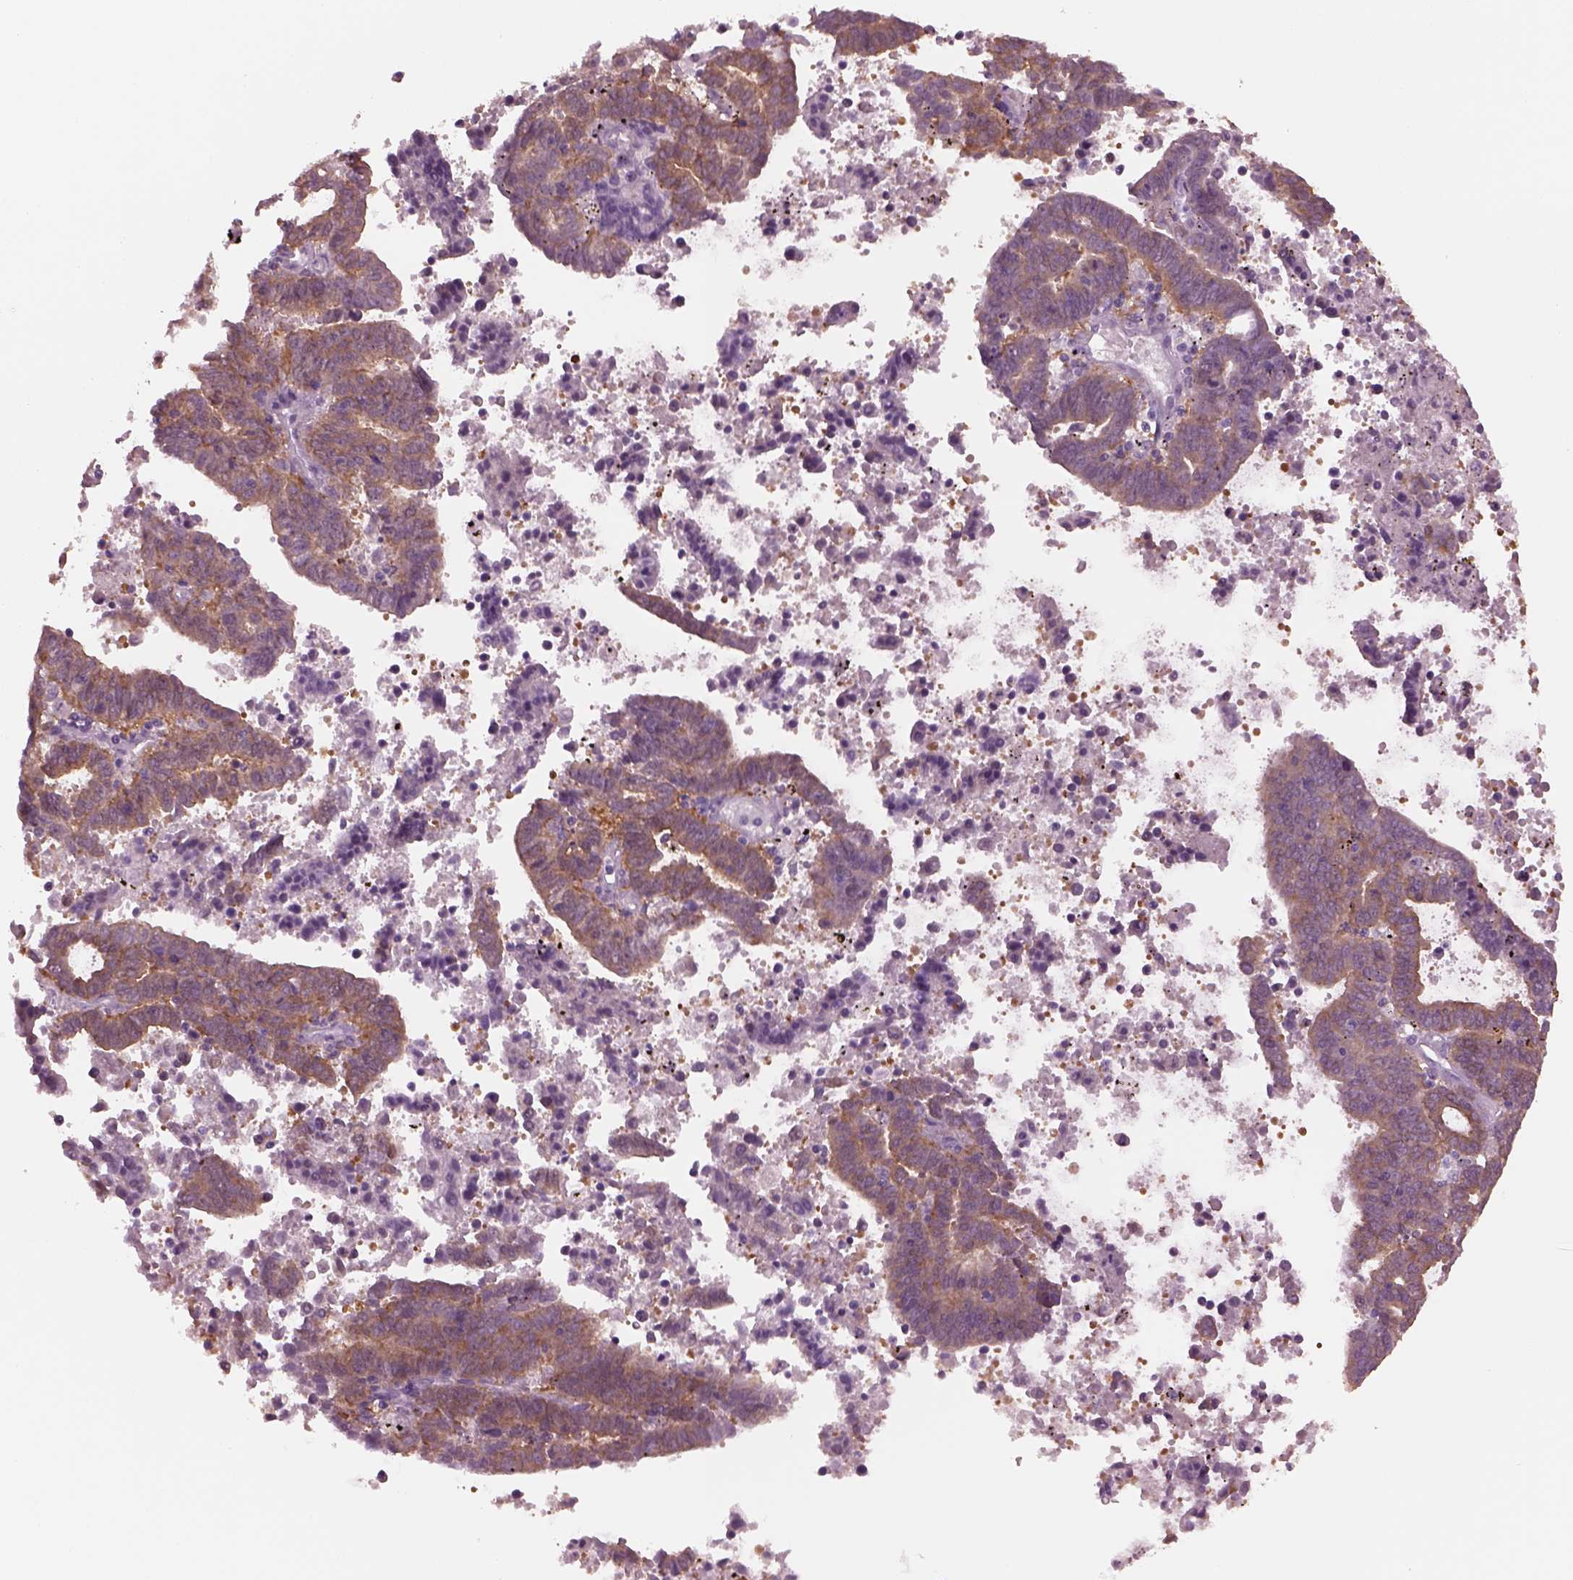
{"staining": {"intensity": "weak", "quantity": ">75%", "location": "cytoplasmic/membranous"}, "tissue": "endometrial cancer", "cell_type": "Tumor cells", "image_type": "cancer", "snomed": [{"axis": "morphology", "description": "Adenocarcinoma, NOS"}, {"axis": "topography", "description": "Uterus"}], "caption": "Protein expression analysis of human endometrial cancer (adenocarcinoma) reveals weak cytoplasmic/membranous staining in approximately >75% of tumor cells.", "gene": "SHTN1", "patient": {"sex": "female", "age": 83}}